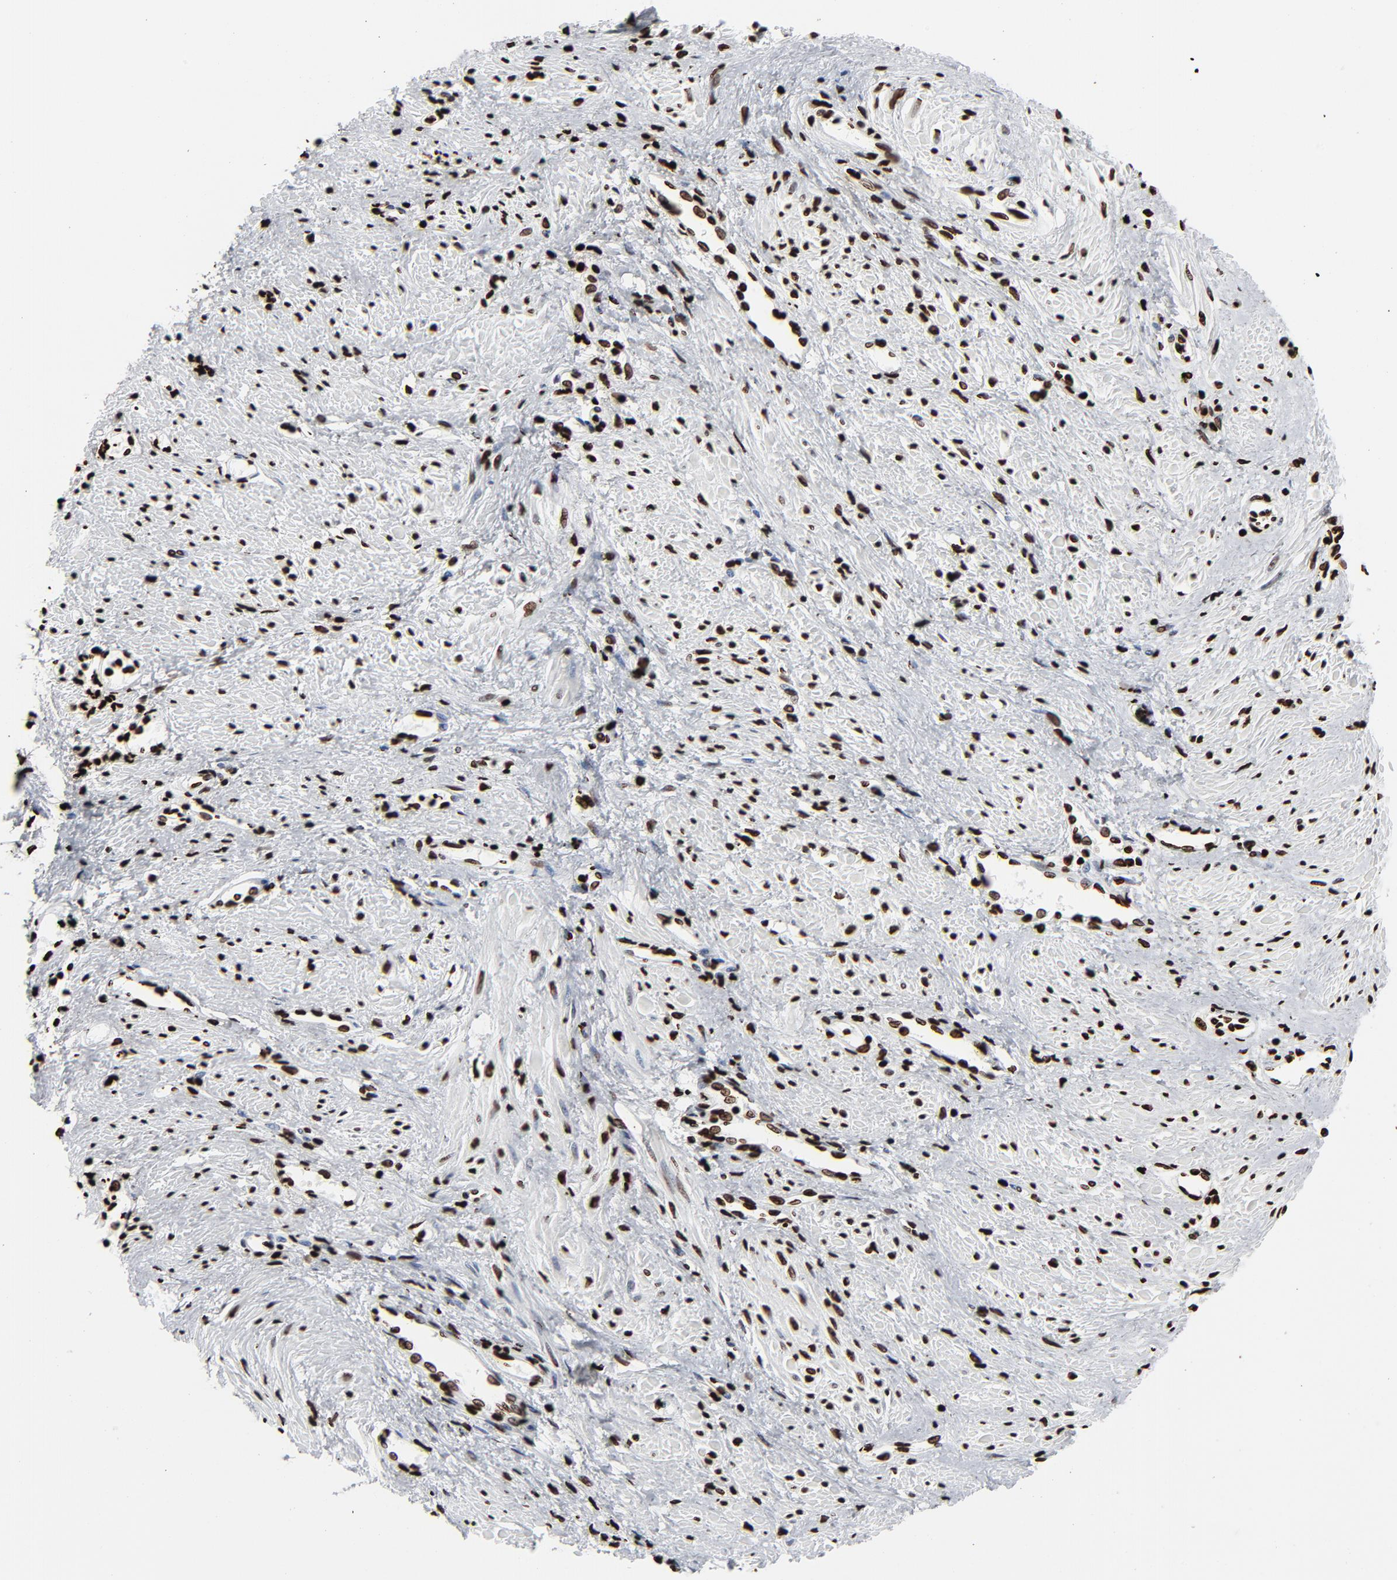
{"staining": {"intensity": "strong", "quantity": ">75%", "location": "nuclear"}, "tissue": "smooth muscle", "cell_type": "Smooth muscle cells", "image_type": "normal", "snomed": [{"axis": "morphology", "description": "Normal tissue, NOS"}, {"axis": "topography", "description": "Smooth muscle"}, {"axis": "topography", "description": "Uterus"}], "caption": "IHC image of benign human smooth muscle stained for a protein (brown), which shows high levels of strong nuclear expression in approximately >75% of smooth muscle cells.", "gene": "H3", "patient": {"sex": "female", "age": 39}}